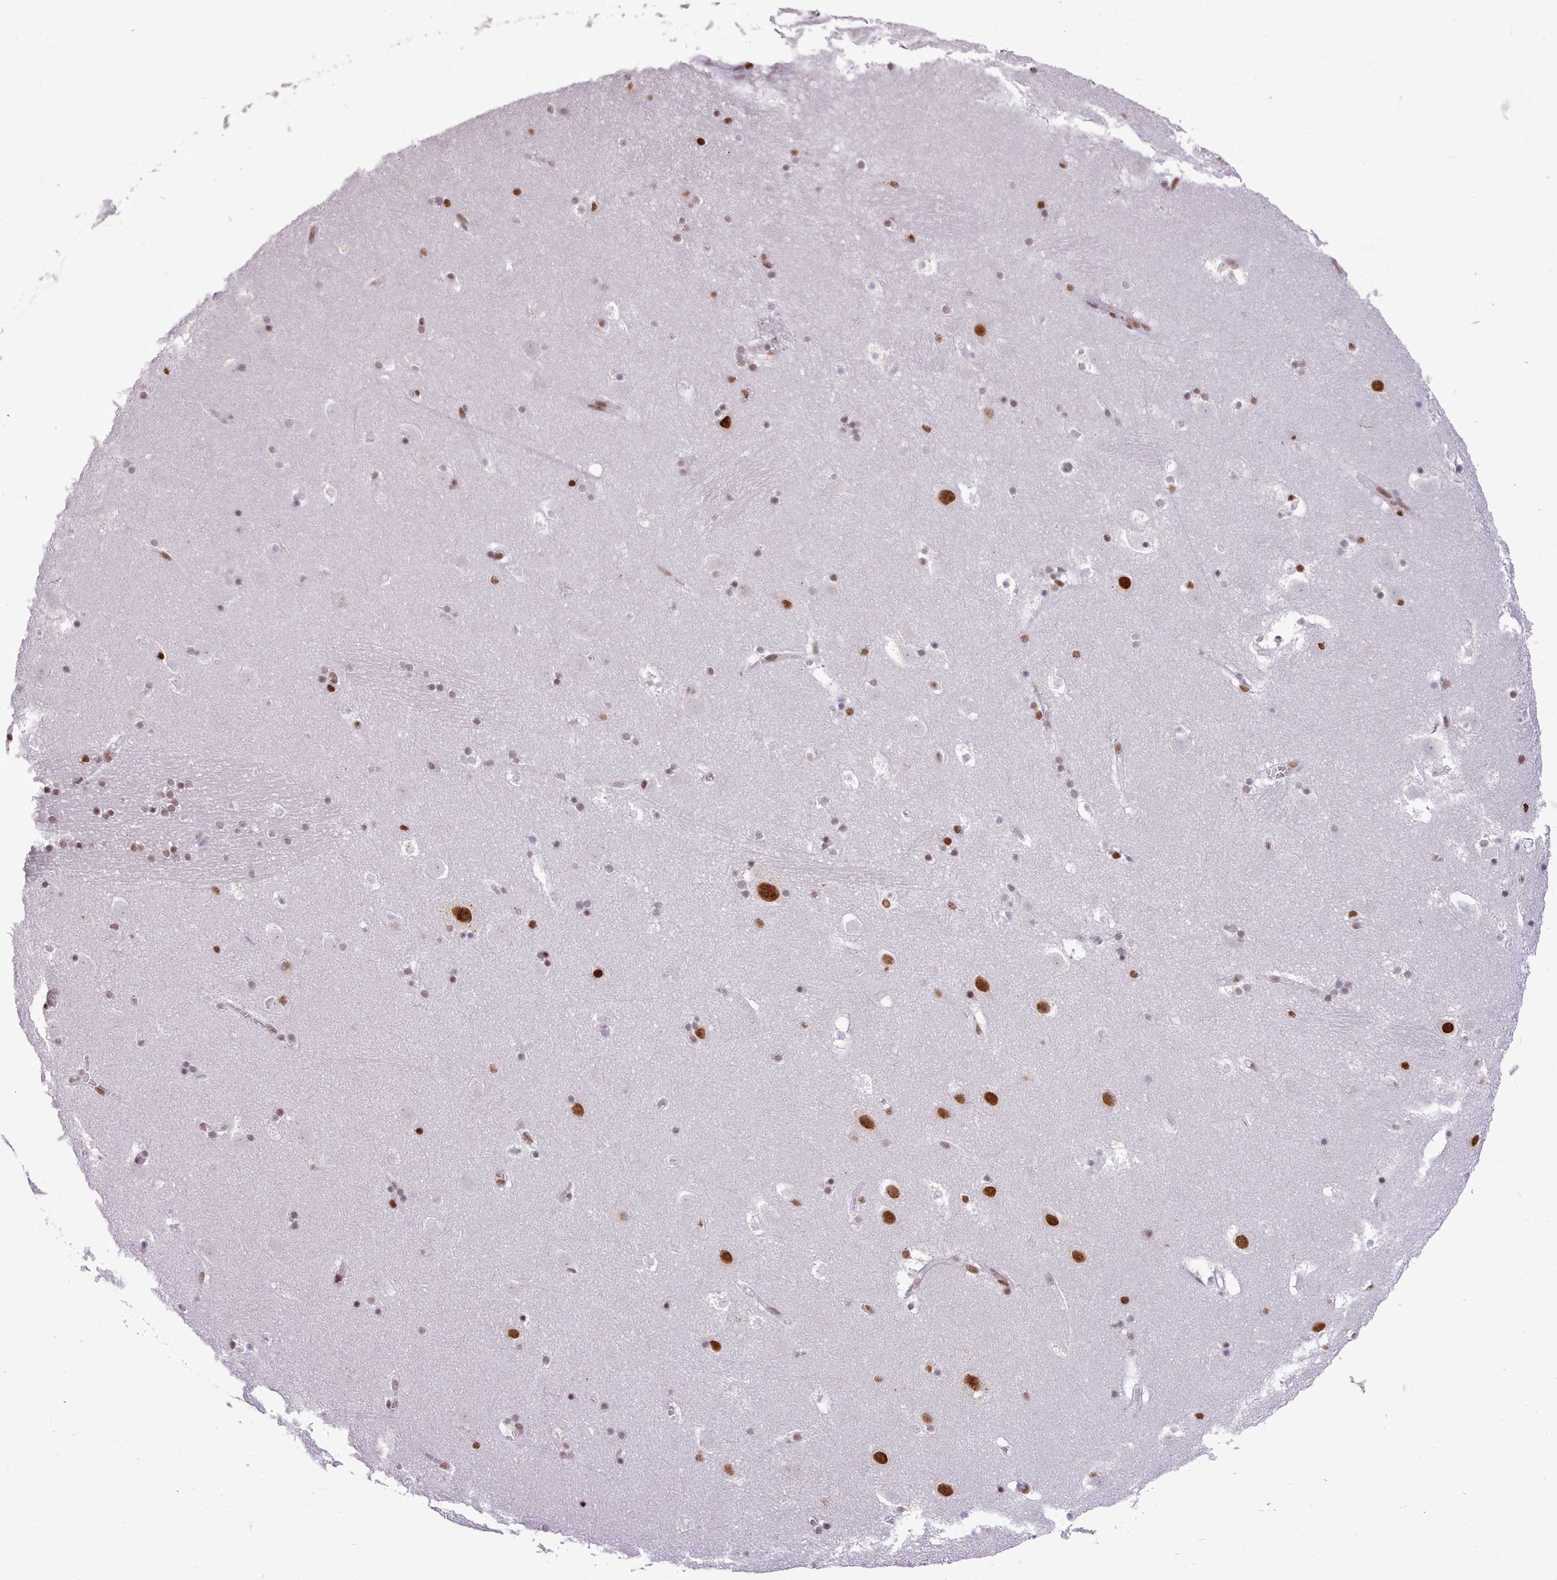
{"staining": {"intensity": "strong", "quantity": "25%-75%", "location": "nuclear"}, "tissue": "caudate", "cell_type": "Glial cells", "image_type": "normal", "snomed": [{"axis": "morphology", "description": "Normal tissue, NOS"}, {"axis": "topography", "description": "Lateral ventricle wall"}], "caption": "Protein staining displays strong nuclear expression in about 25%-75% of glial cells in benign caudate. The staining was performed using DAB (3,3'-diaminobenzidine) to visualize the protein expression in brown, while the nuclei were stained in blue with hematoxylin (Magnification: 20x).", "gene": "TAF15", "patient": {"sex": "male", "age": 45}}